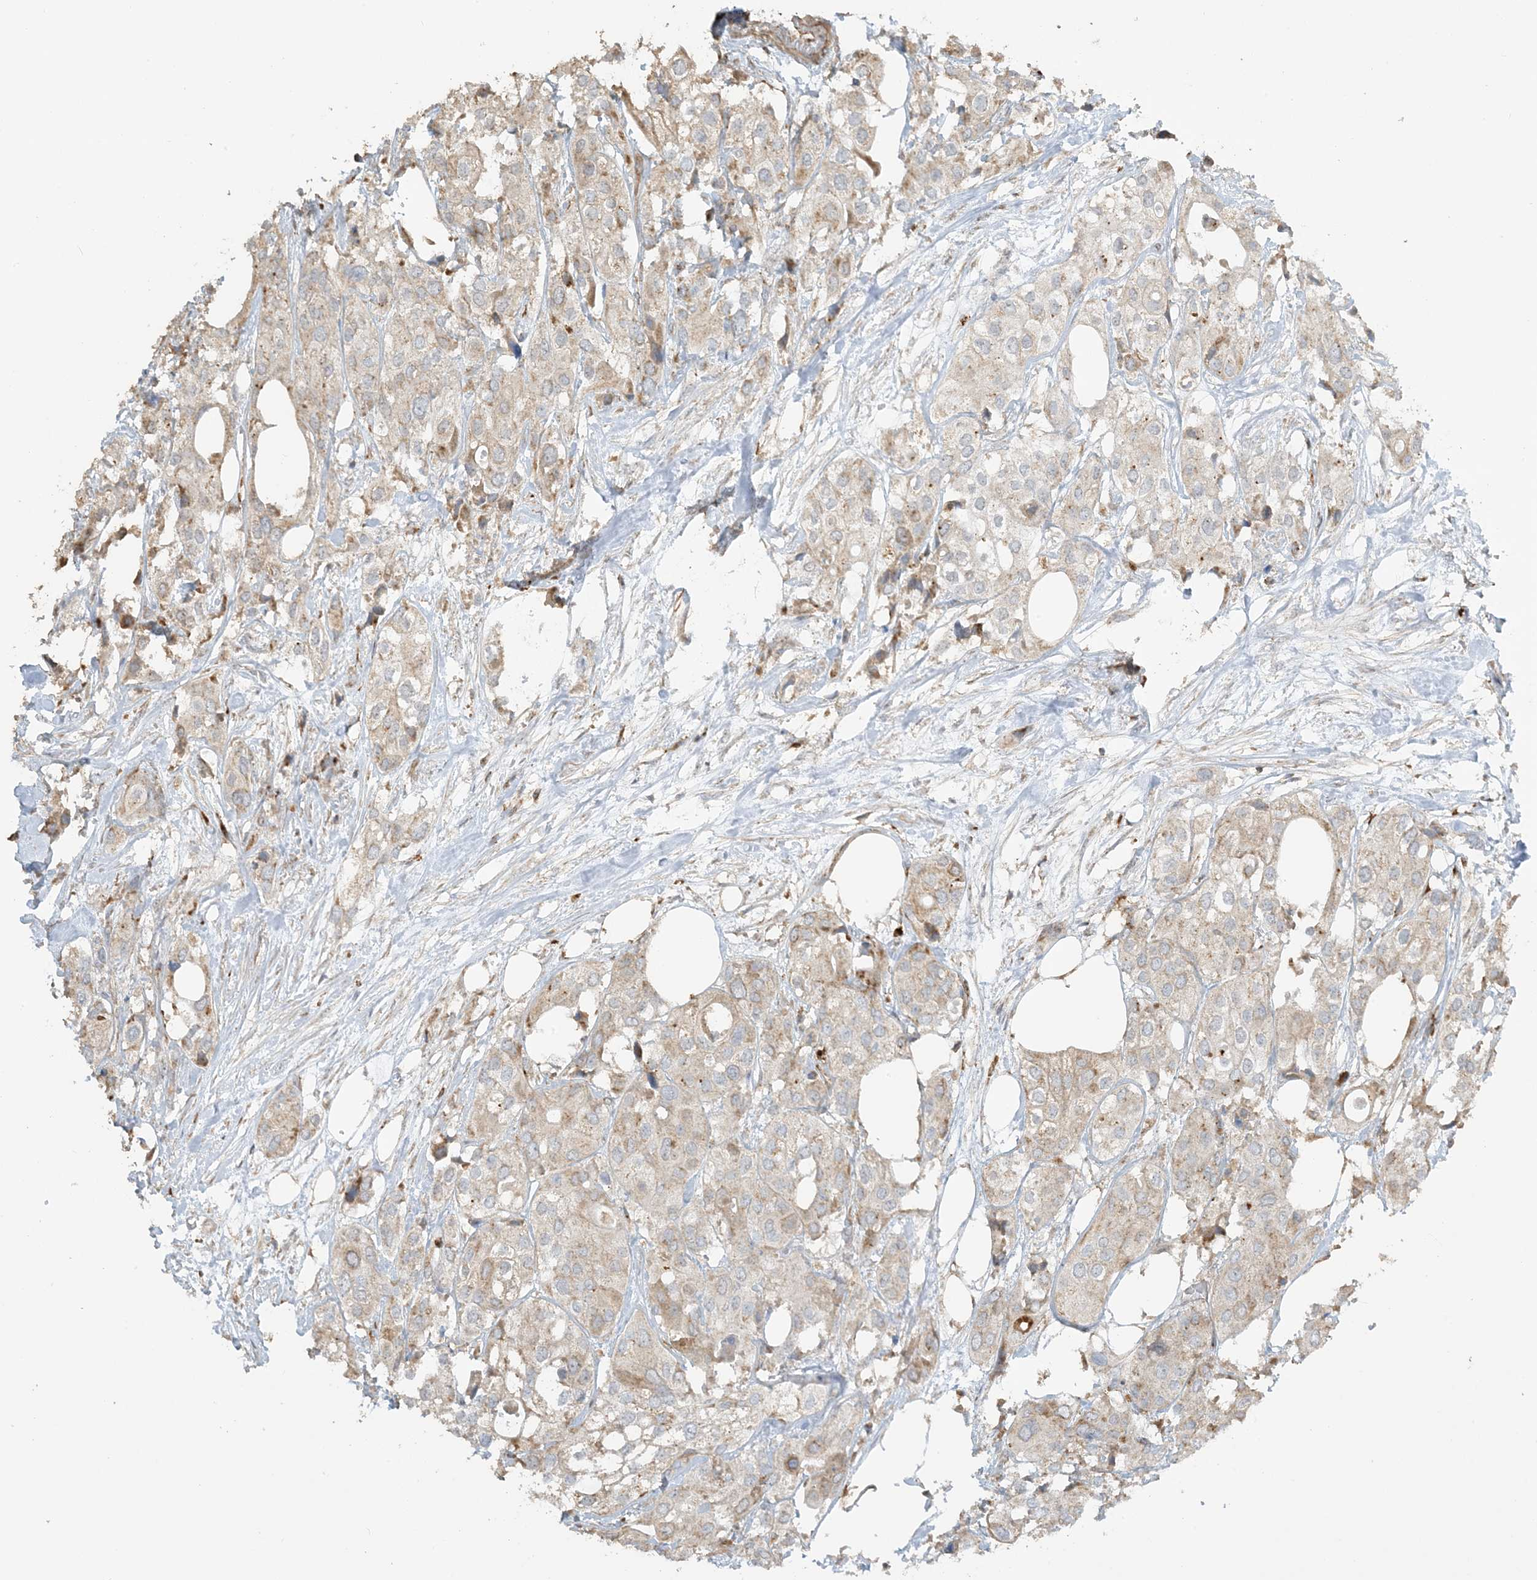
{"staining": {"intensity": "weak", "quantity": ">75%", "location": "cytoplasmic/membranous"}, "tissue": "urothelial cancer", "cell_type": "Tumor cells", "image_type": "cancer", "snomed": [{"axis": "morphology", "description": "Urothelial carcinoma, High grade"}, {"axis": "topography", "description": "Urinary bladder"}], "caption": "A low amount of weak cytoplasmic/membranous positivity is seen in approximately >75% of tumor cells in urothelial cancer tissue.", "gene": "AGA", "patient": {"sex": "male", "age": 64}}